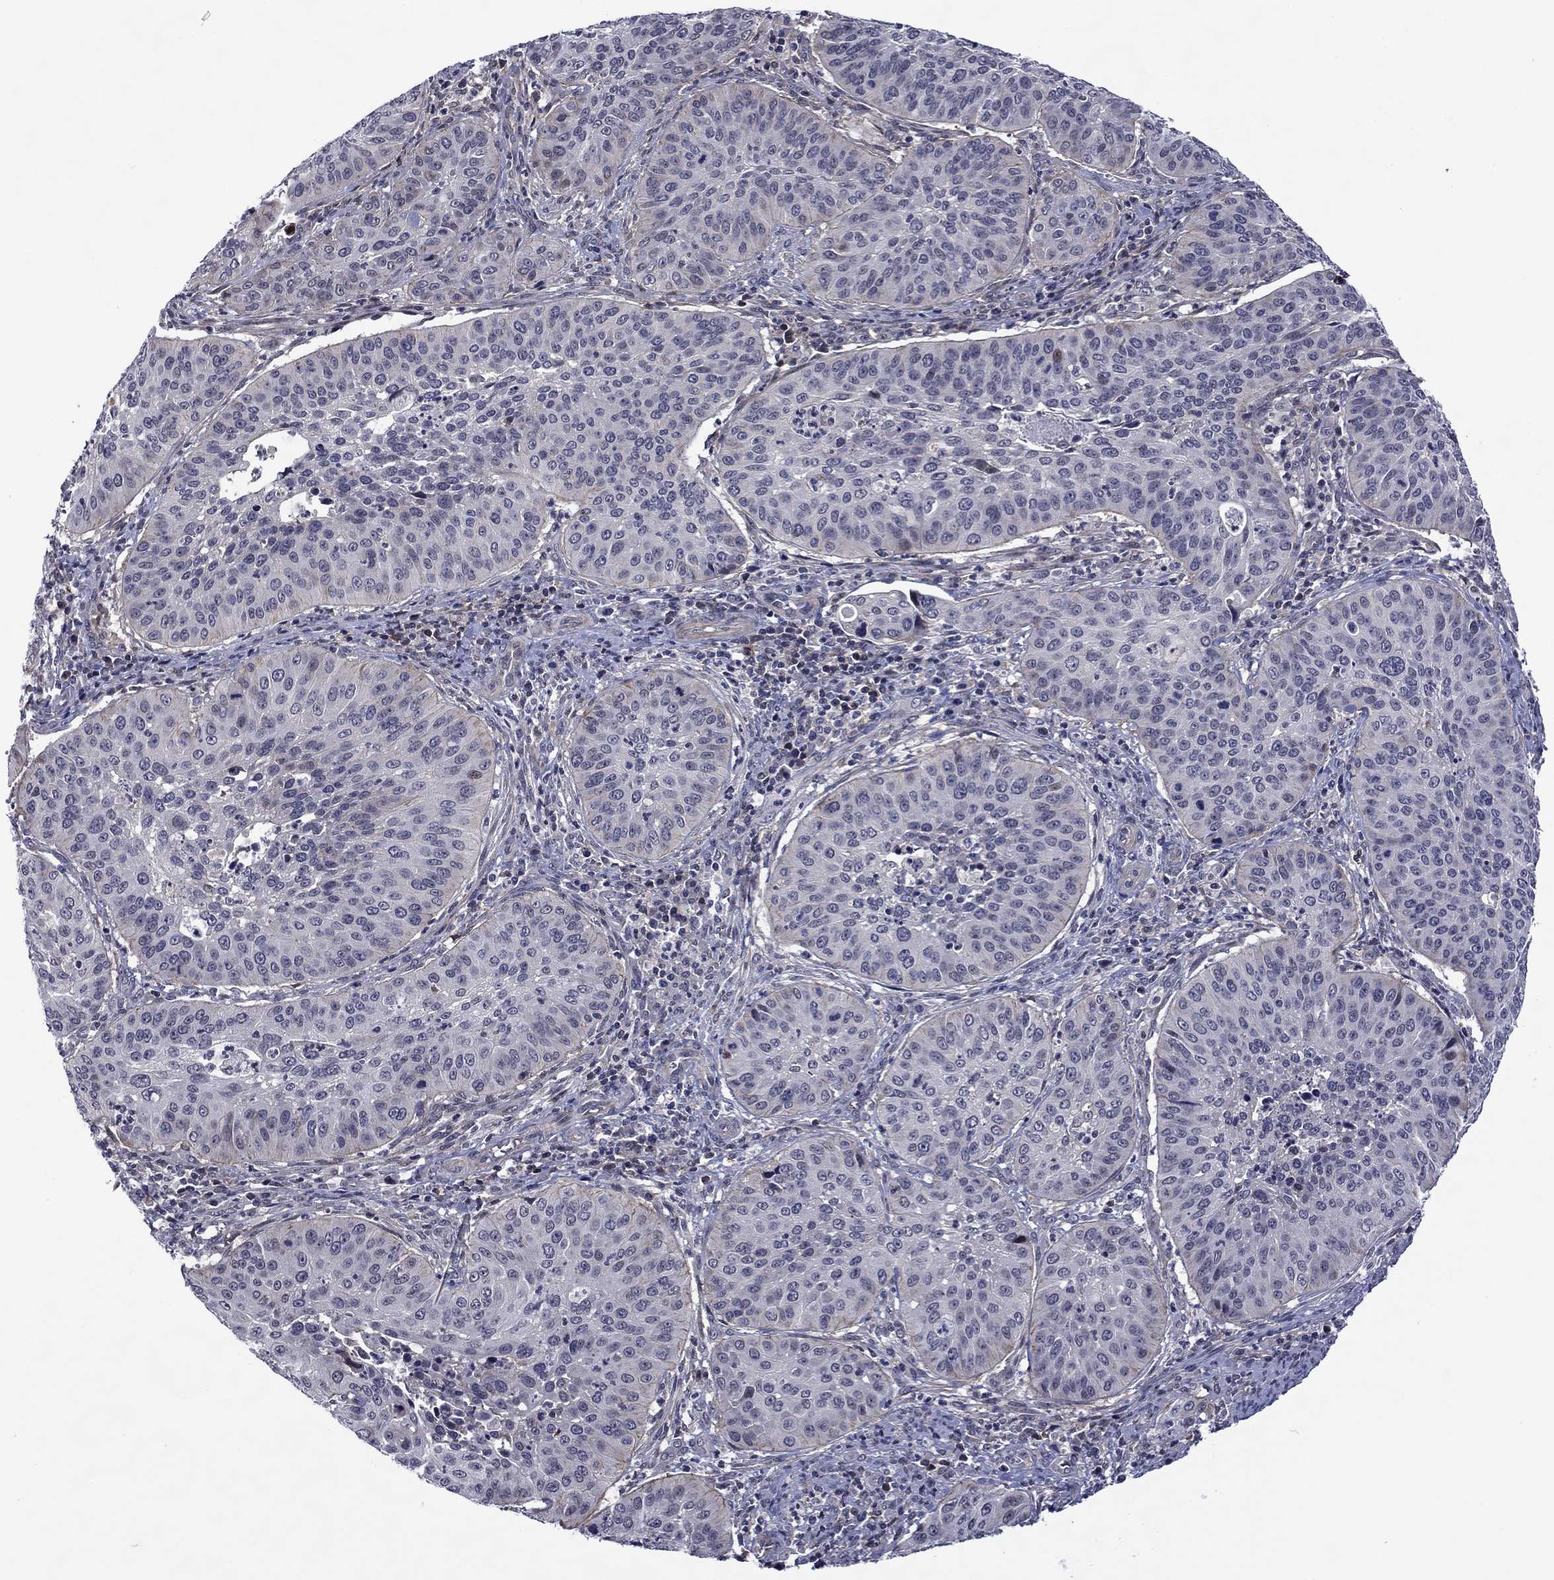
{"staining": {"intensity": "negative", "quantity": "none", "location": "none"}, "tissue": "cervical cancer", "cell_type": "Tumor cells", "image_type": "cancer", "snomed": [{"axis": "morphology", "description": "Normal tissue, NOS"}, {"axis": "morphology", "description": "Squamous cell carcinoma, NOS"}, {"axis": "topography", "description": "Cervix"}], "caption": "Immunohistochemistry (IHC) micrograph of neoplastic tissue: human cervical cancer stained with DAB (3,3'-diaminobenzidine) shows no significant protein positivity in tumor cells.", "gene": "B3GAT1", "patient": {"sex": "female", "age": 39}}